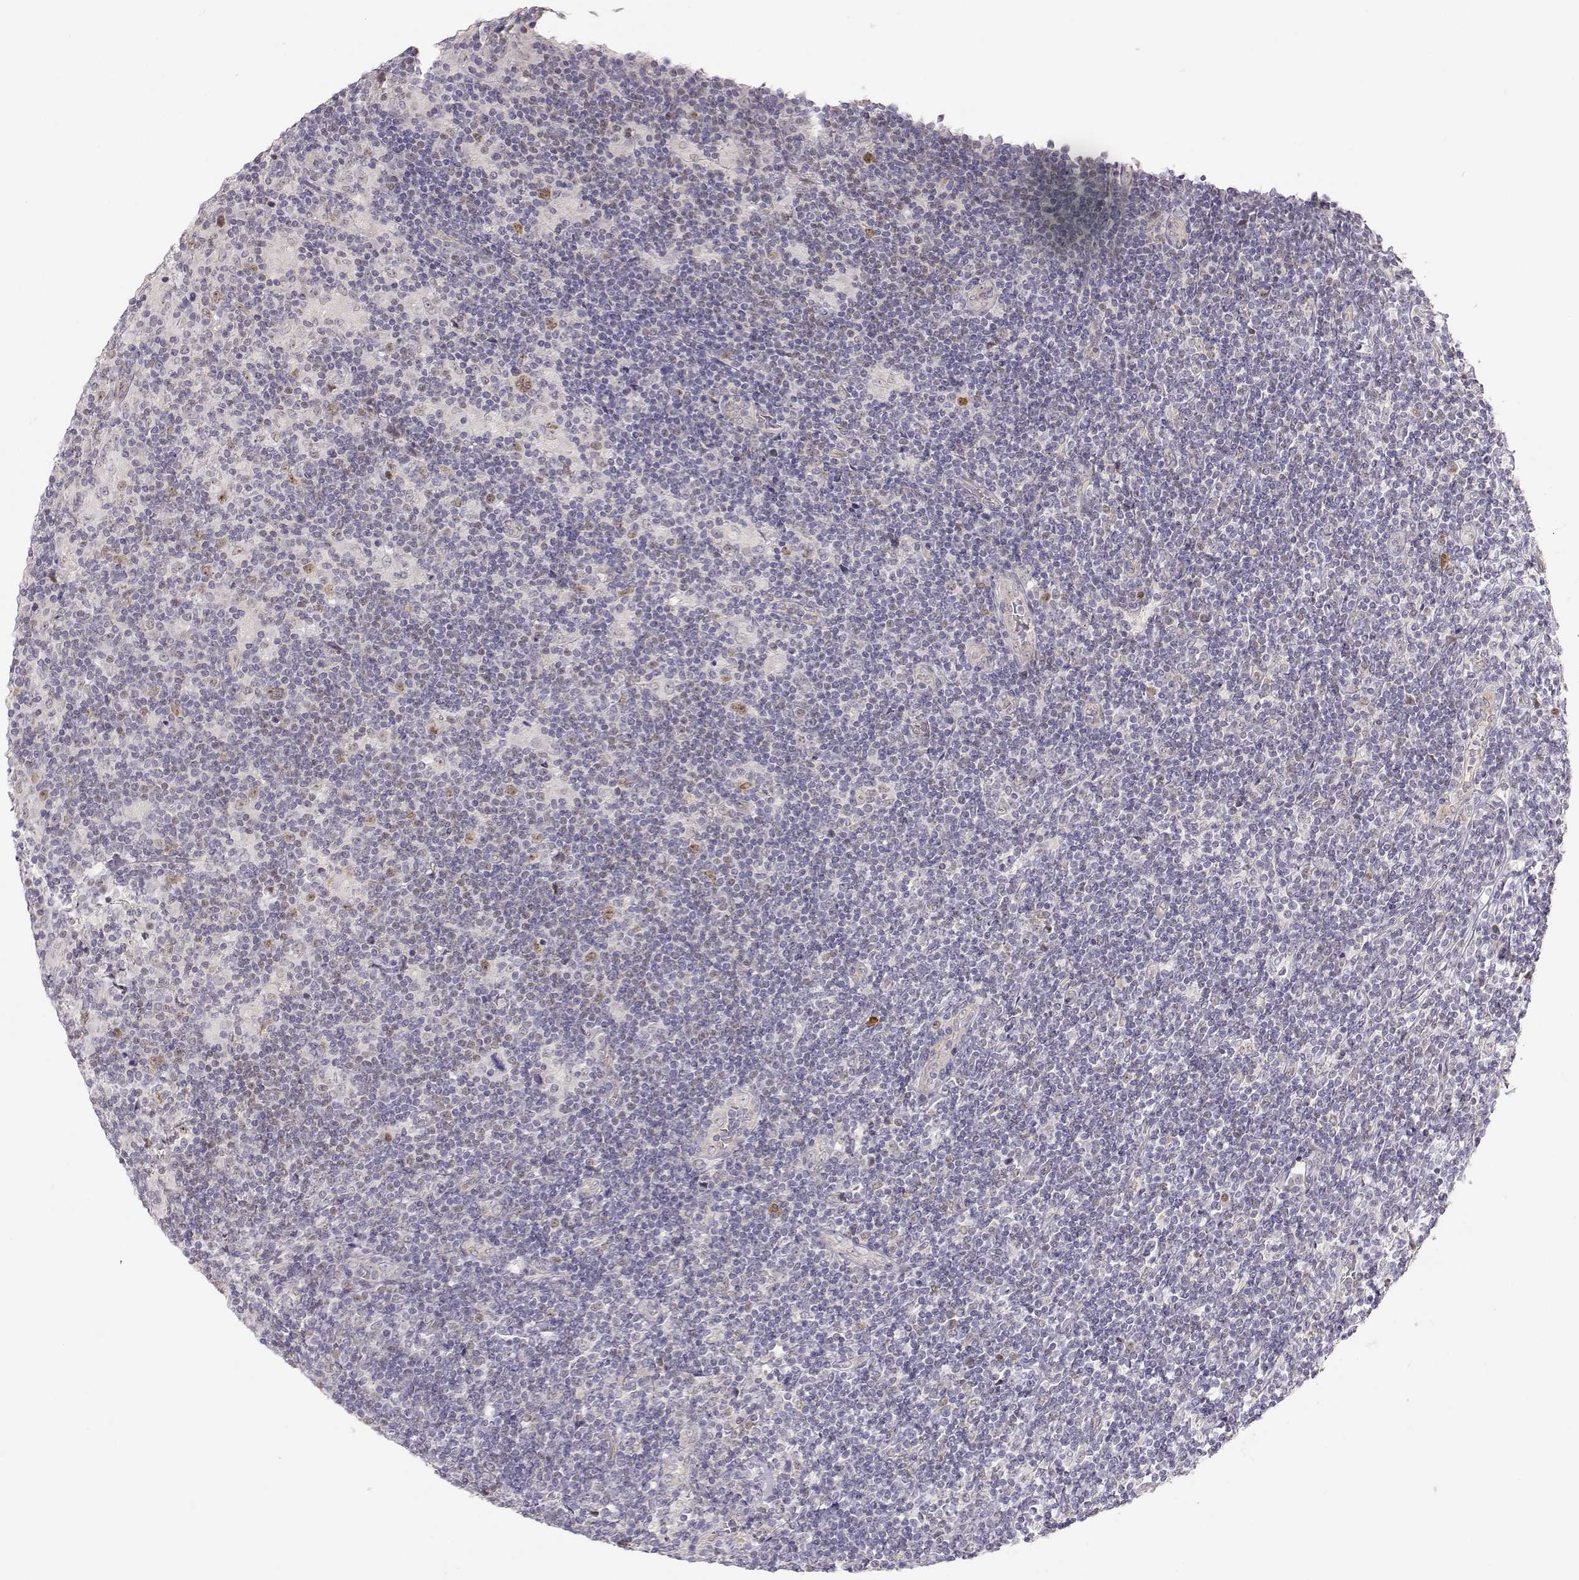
{"staining": {"intensity": "weak", "quantity": ">75%", "location": "nuclear"}, "tissue": "lymphoma", "cell_type": "Tumor cells", "image_type": "cancer", "snomed": [{"axis": "morphology", "description": "Hodgkin's disease, NOS"}, {"axis": "topography", "description": "Lymph node"}], "caption": "Tumor cells display low levels of weak nuclear expression in about >75% of cells in Hodgkin's disease.", "gene": "EAF2", "patient": {"sex": "male", "age": 40}}